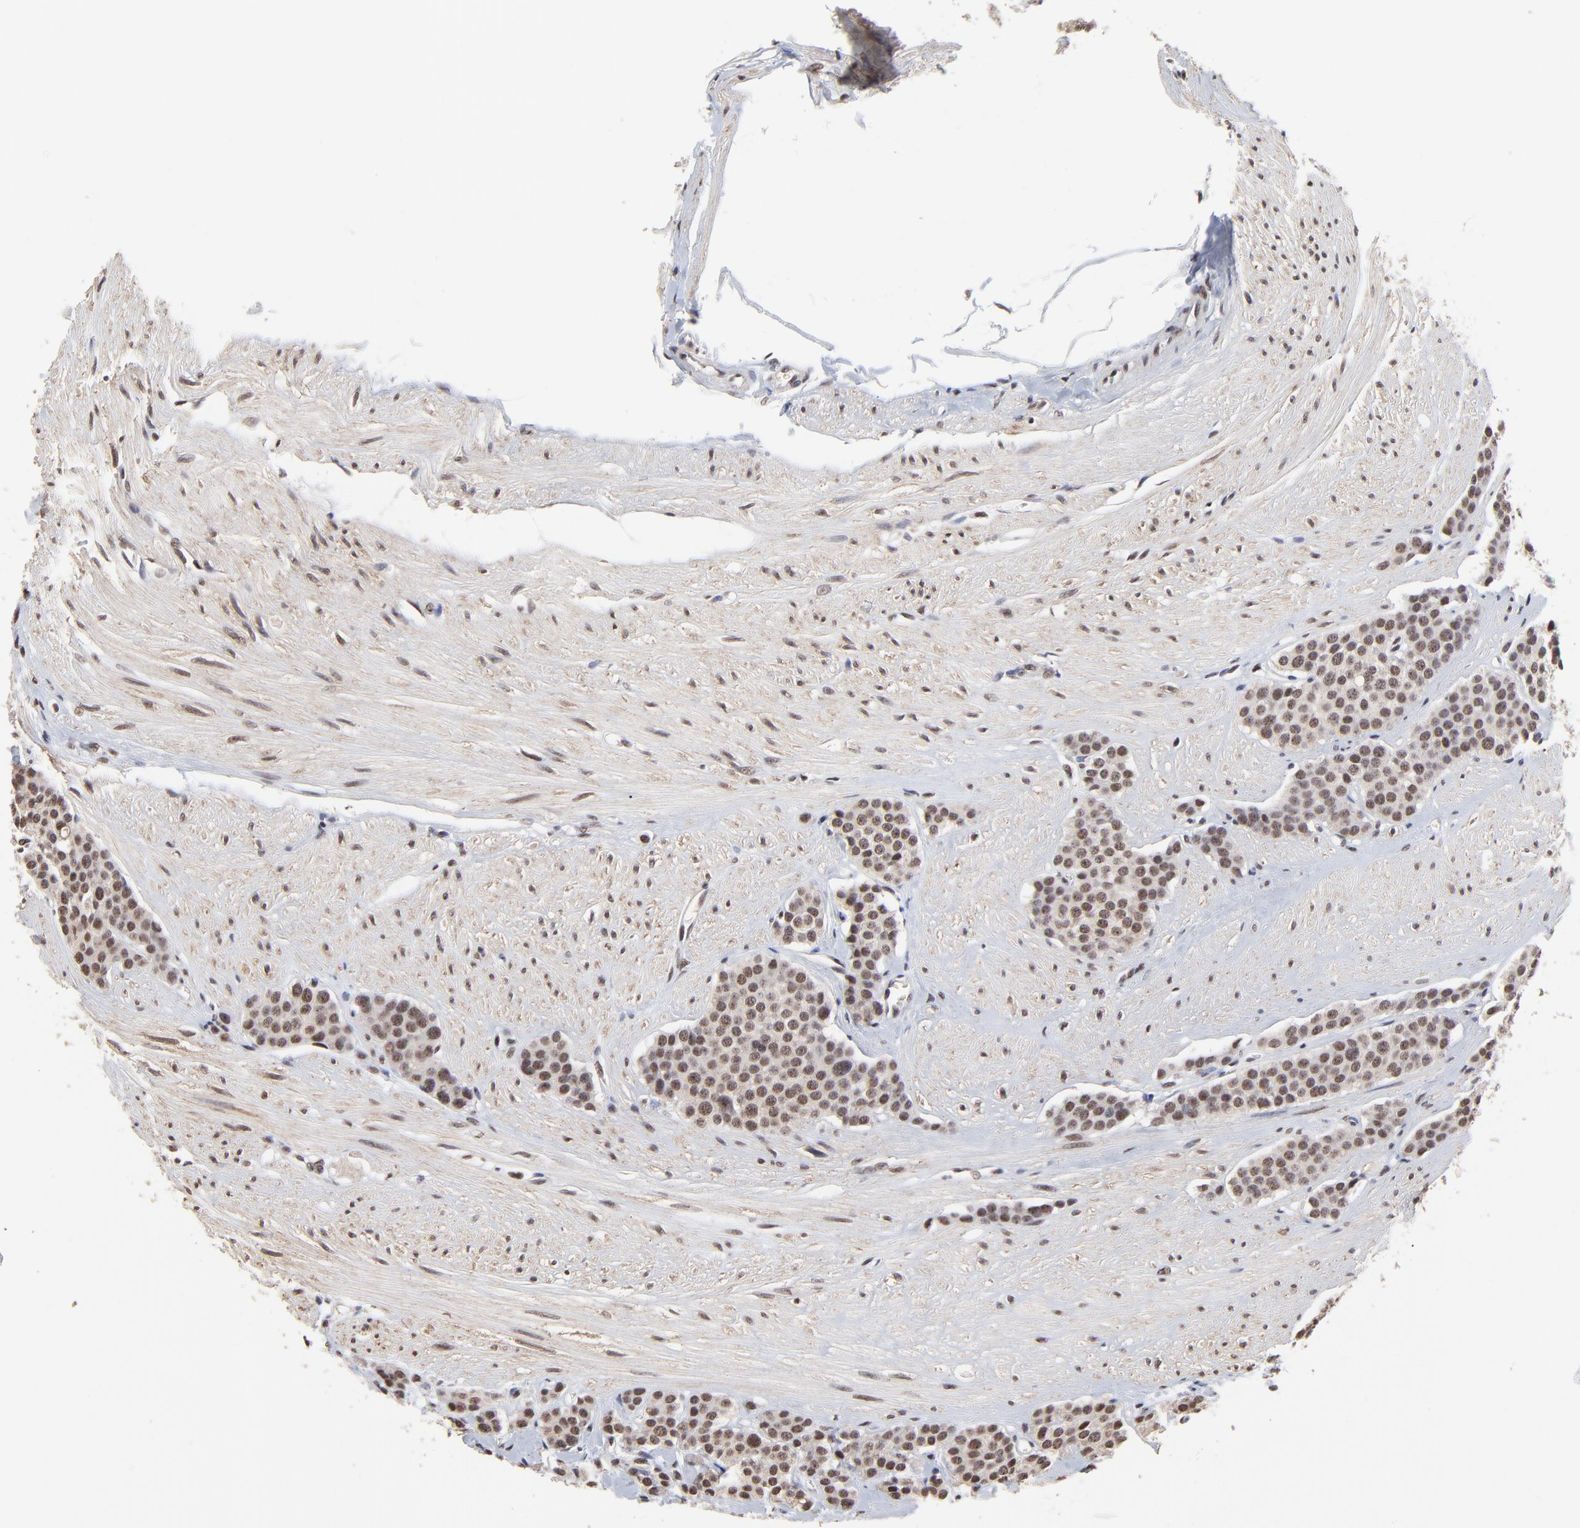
{"staining": {"intensity": "moderate", "quantity": ">75%", "location": "cytoplasmic/membranous,nuclear"}, "tissue": "carcinoid", "cell_type": "Tumor cells", "image_type": "cancer", "snomed": [{"axis": "morphology", "description": "Carcinoid, malignant, NOS"}, {"axis": "topography", "description": "Small intestine"}], "caption": "Brown immunohistochemical staining in human malignant carcinoid exhibits moderate cytoplasmic/membranous and nuclear staining in about >75% of tumor cells.", "gene": "DSN1", "patient": {"sex": "male", "age": 60}}